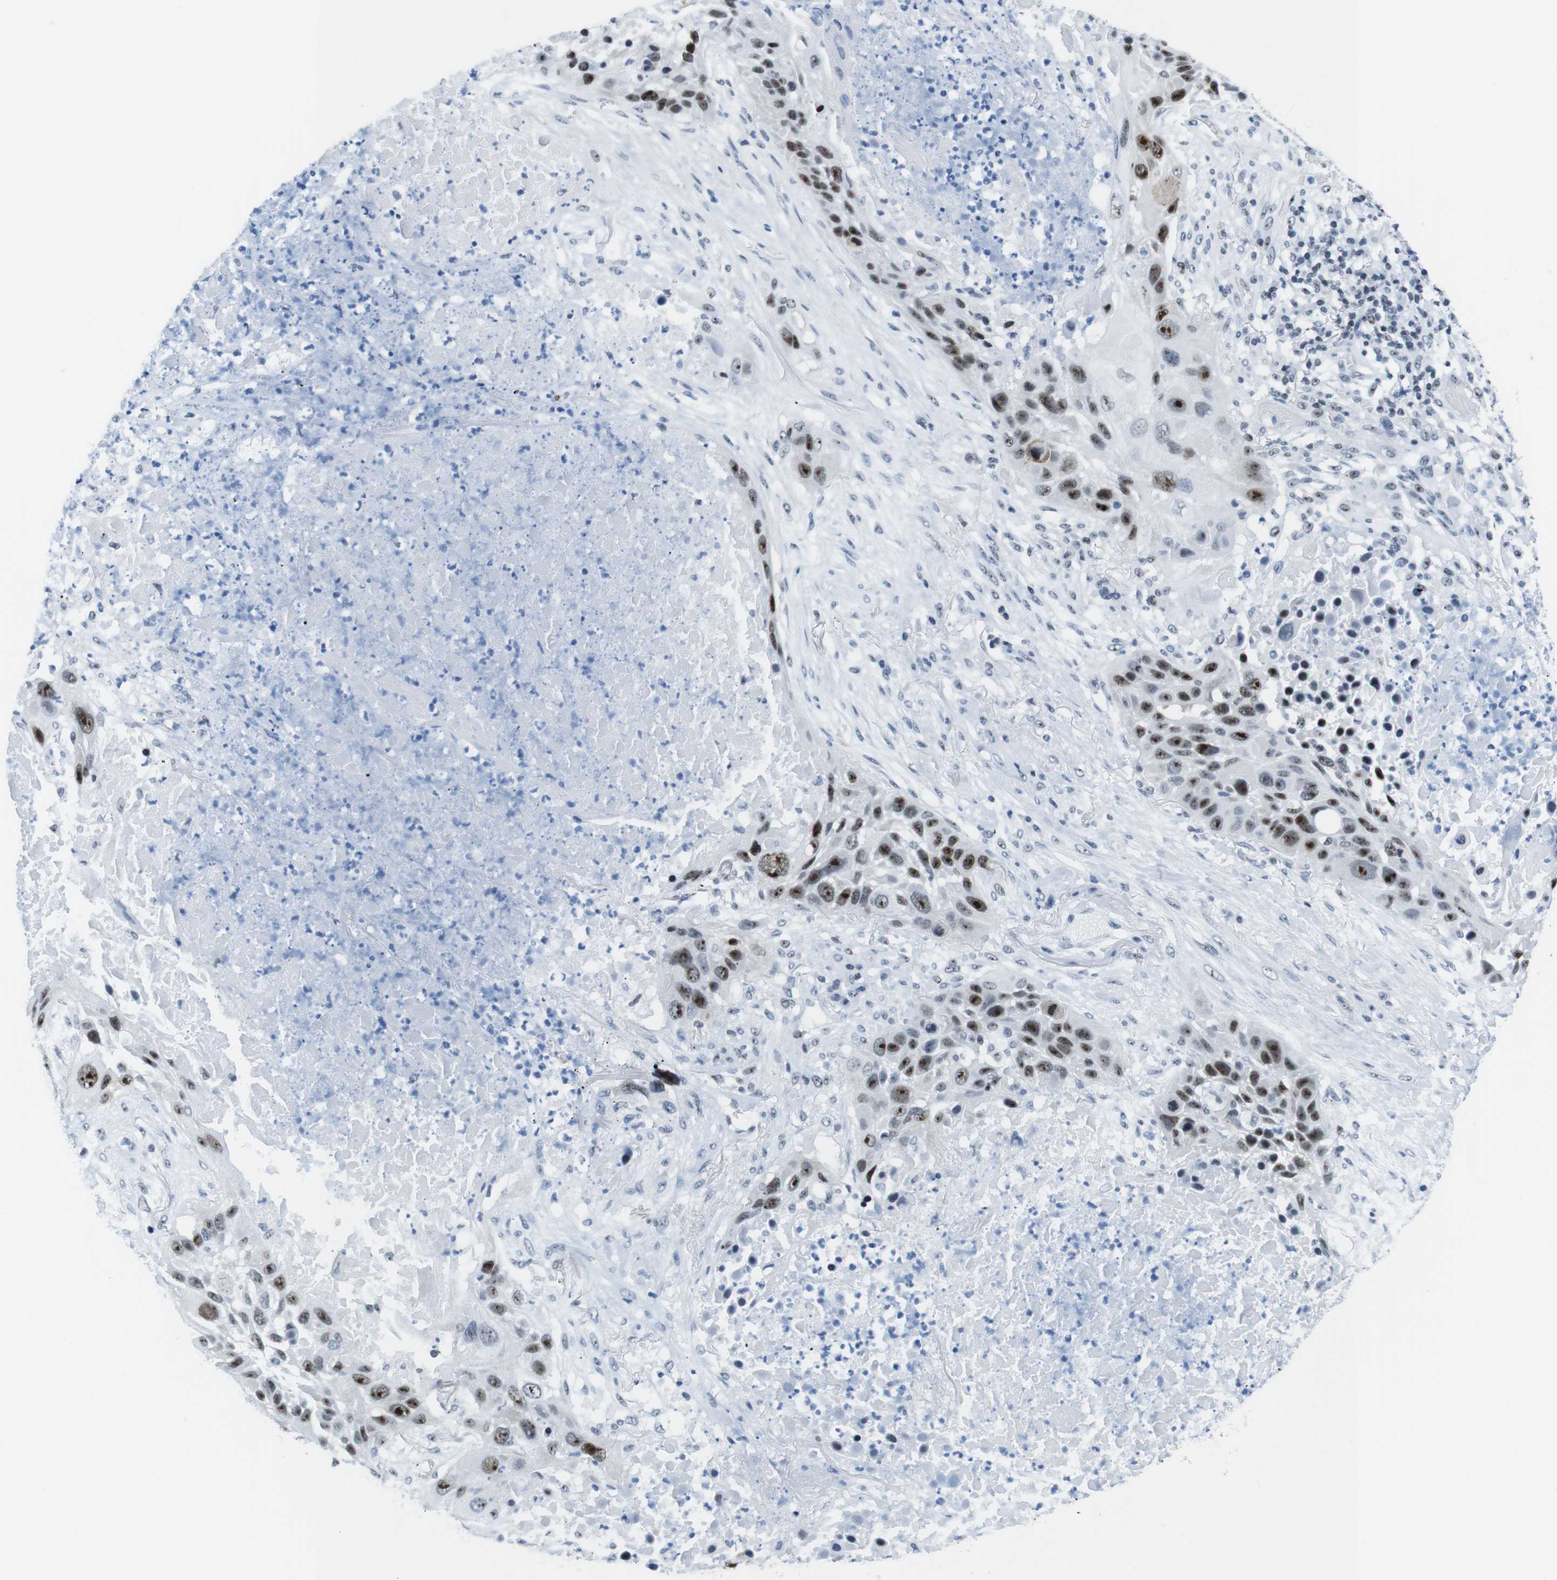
{"staining": {"intensity": "strong", "quantity": ">75%", "location": "nuclear"}, "tissue": "lung cancer", "cell_type": "Tumor cells", "image_type": "cancer", "snomed": [{"axis": "morphology", "description": "Squamous cell carcinoma, NOS"}, {"axis": "topography", "description": "Lung"}], "caption": "Immunohistochemical staining of human squamous cell carcinoma (lung) exhibits high levels of strong nuclear expression in approximately >75% of tumor cells.", "gene": "NIFK", "patient": {"sex": "male", "age": 57}}